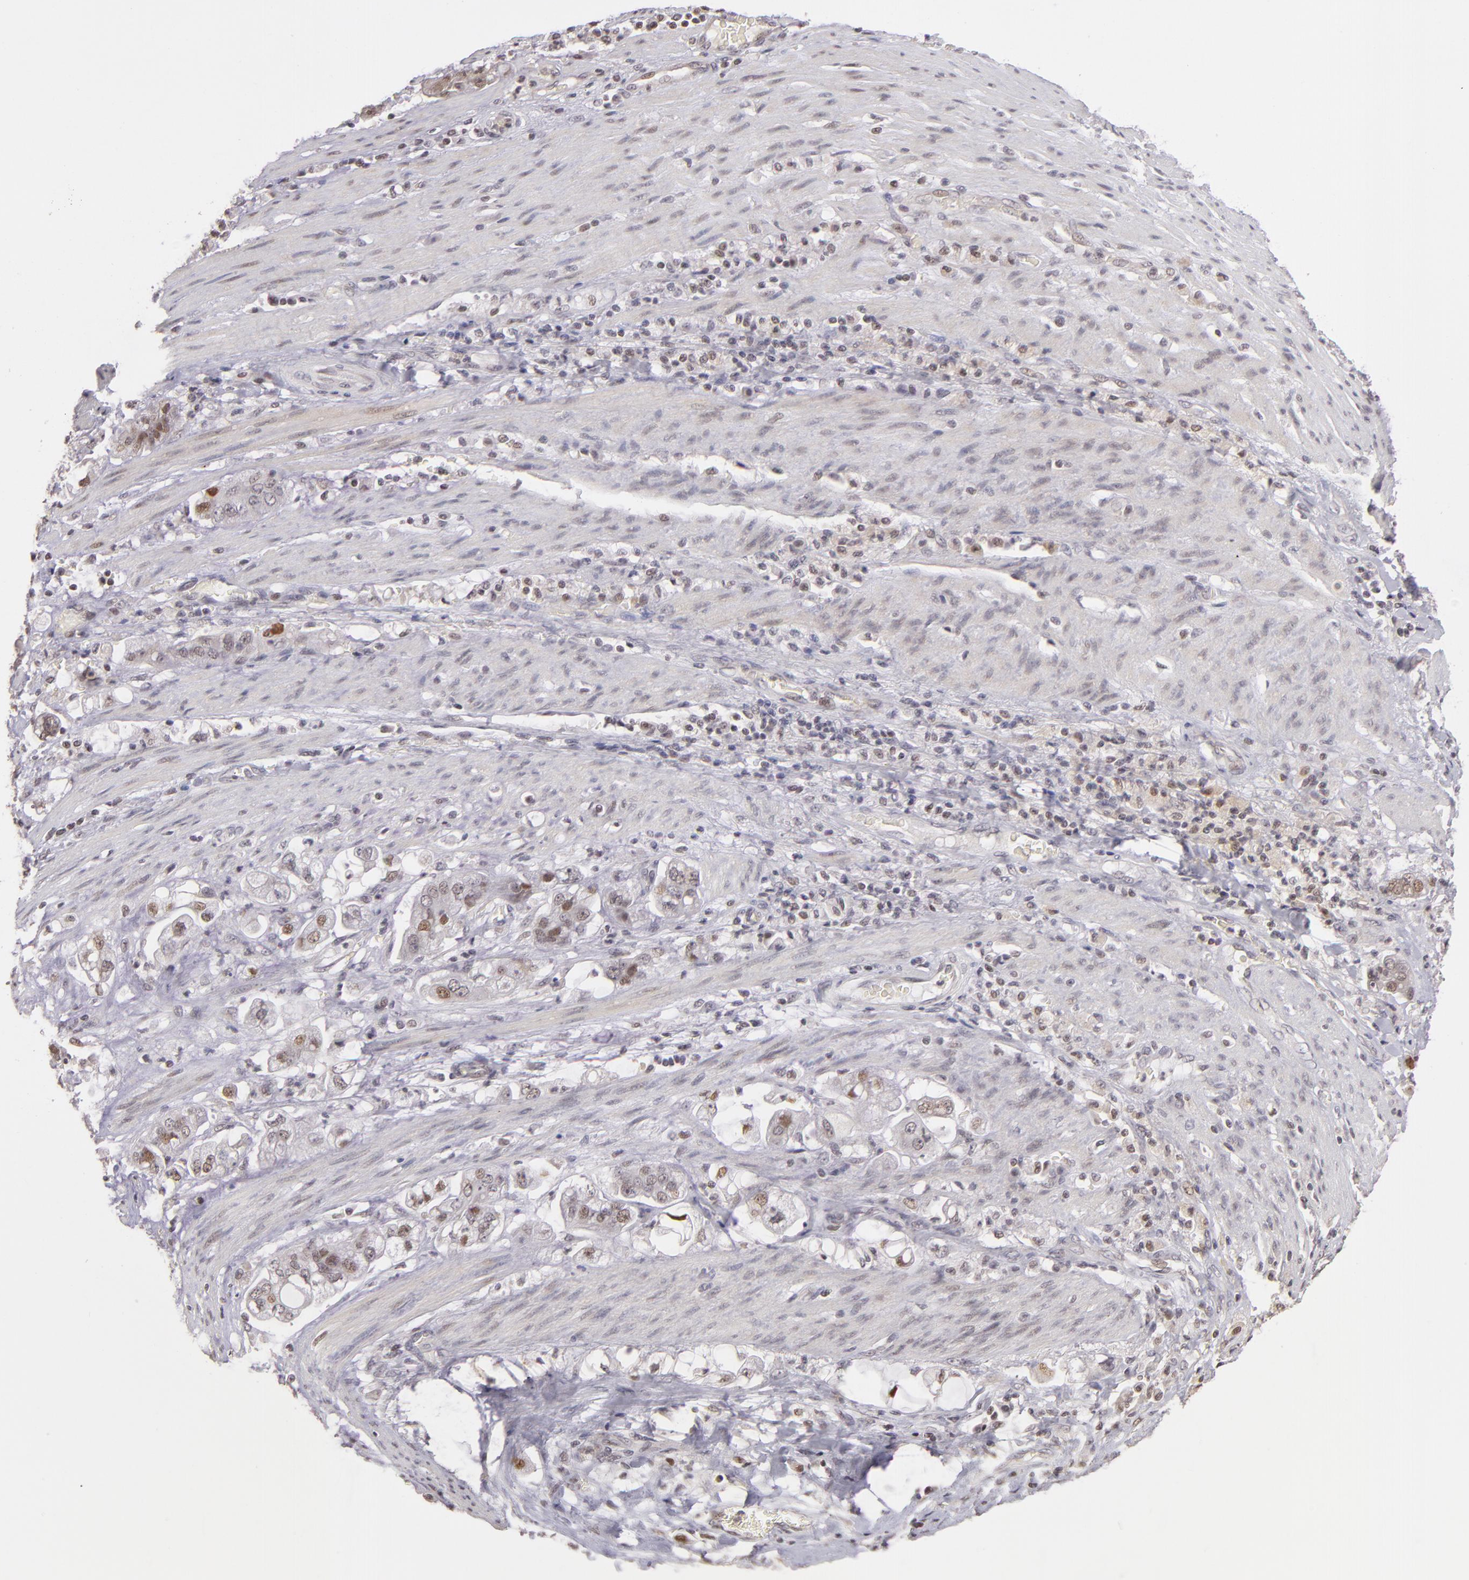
{"staining": {"intensity": "moderate", "quantity": "<25%", "location": "nuclear"}, "tissue": "stomach cancer", "cell_type": "Tumor cells", "image_type": "cancer", "snomed": [{"axis": "morphology", "description": "Adenocarcinoma, NOS"}, {"axis": "topography", "description": "Stomach"}], "caption": "Stomach adenocarcinoma tissue demonstrates moderate nuclear expression in approximately <25% of tumor cells, visualized by immunohistochemistry.", "gene": "RARB", "patient": {"sex": "male", "age": 62}}